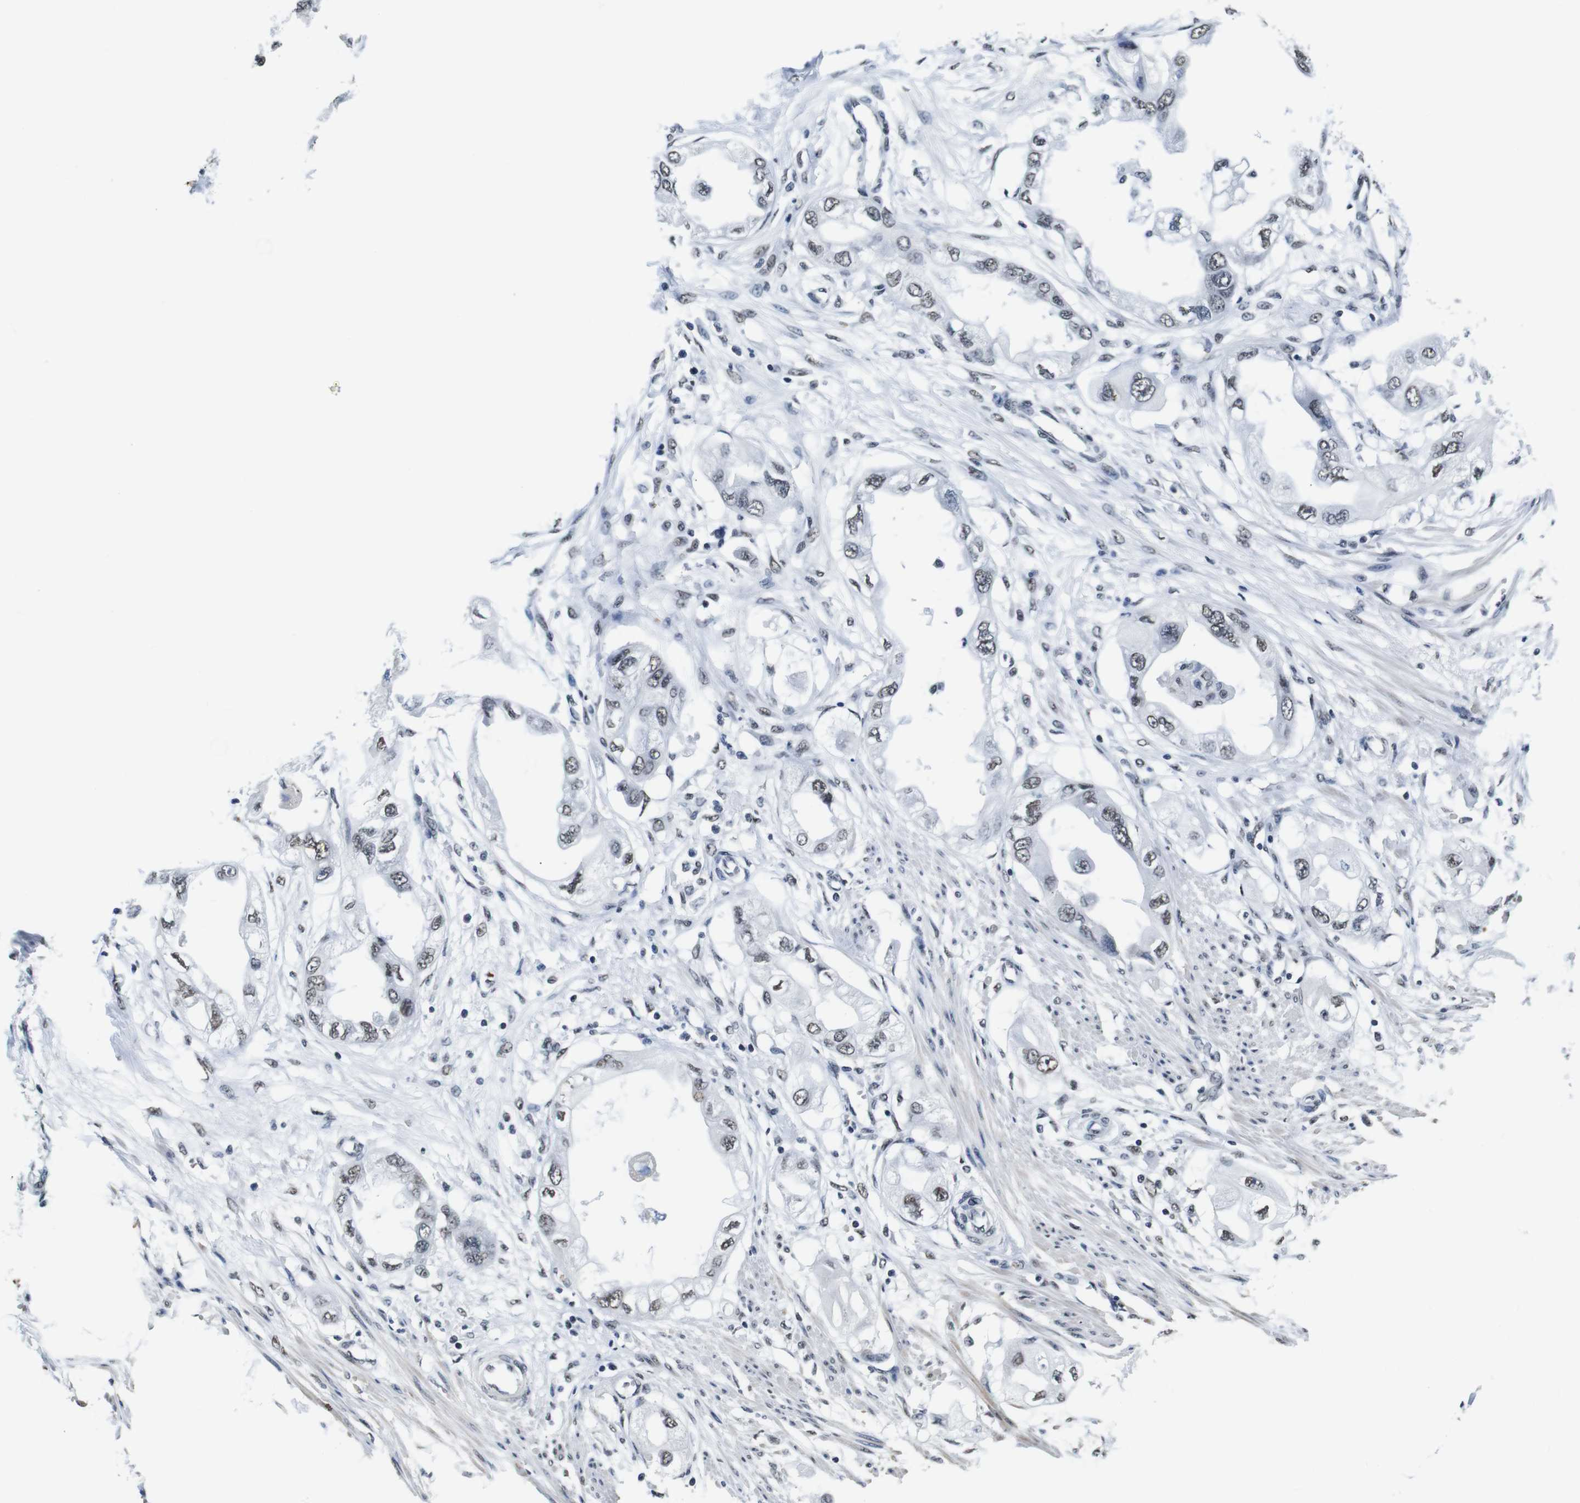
{"staining": {"intensity": "weak", "quantity": "25%-75%", "location": "nuclear"}, "tissue": "endometrial cancer", "cell_type": "Tumor cells", "image_type": "cancer", "snomed": [{"axis": "morphology", "description": "Adenocarcinoma, NOS"}, {"axis": "topography", "description": "Endometrium"}], "caption": "The micrograph shows immunohistochemical staining of adenocarcinoma (endometrial). There is weak nuclear expression is present in approximately 25%-75% of tumor cells.", "gene": "ILDR2", "patient": {"sex": "female", "age": 67}}